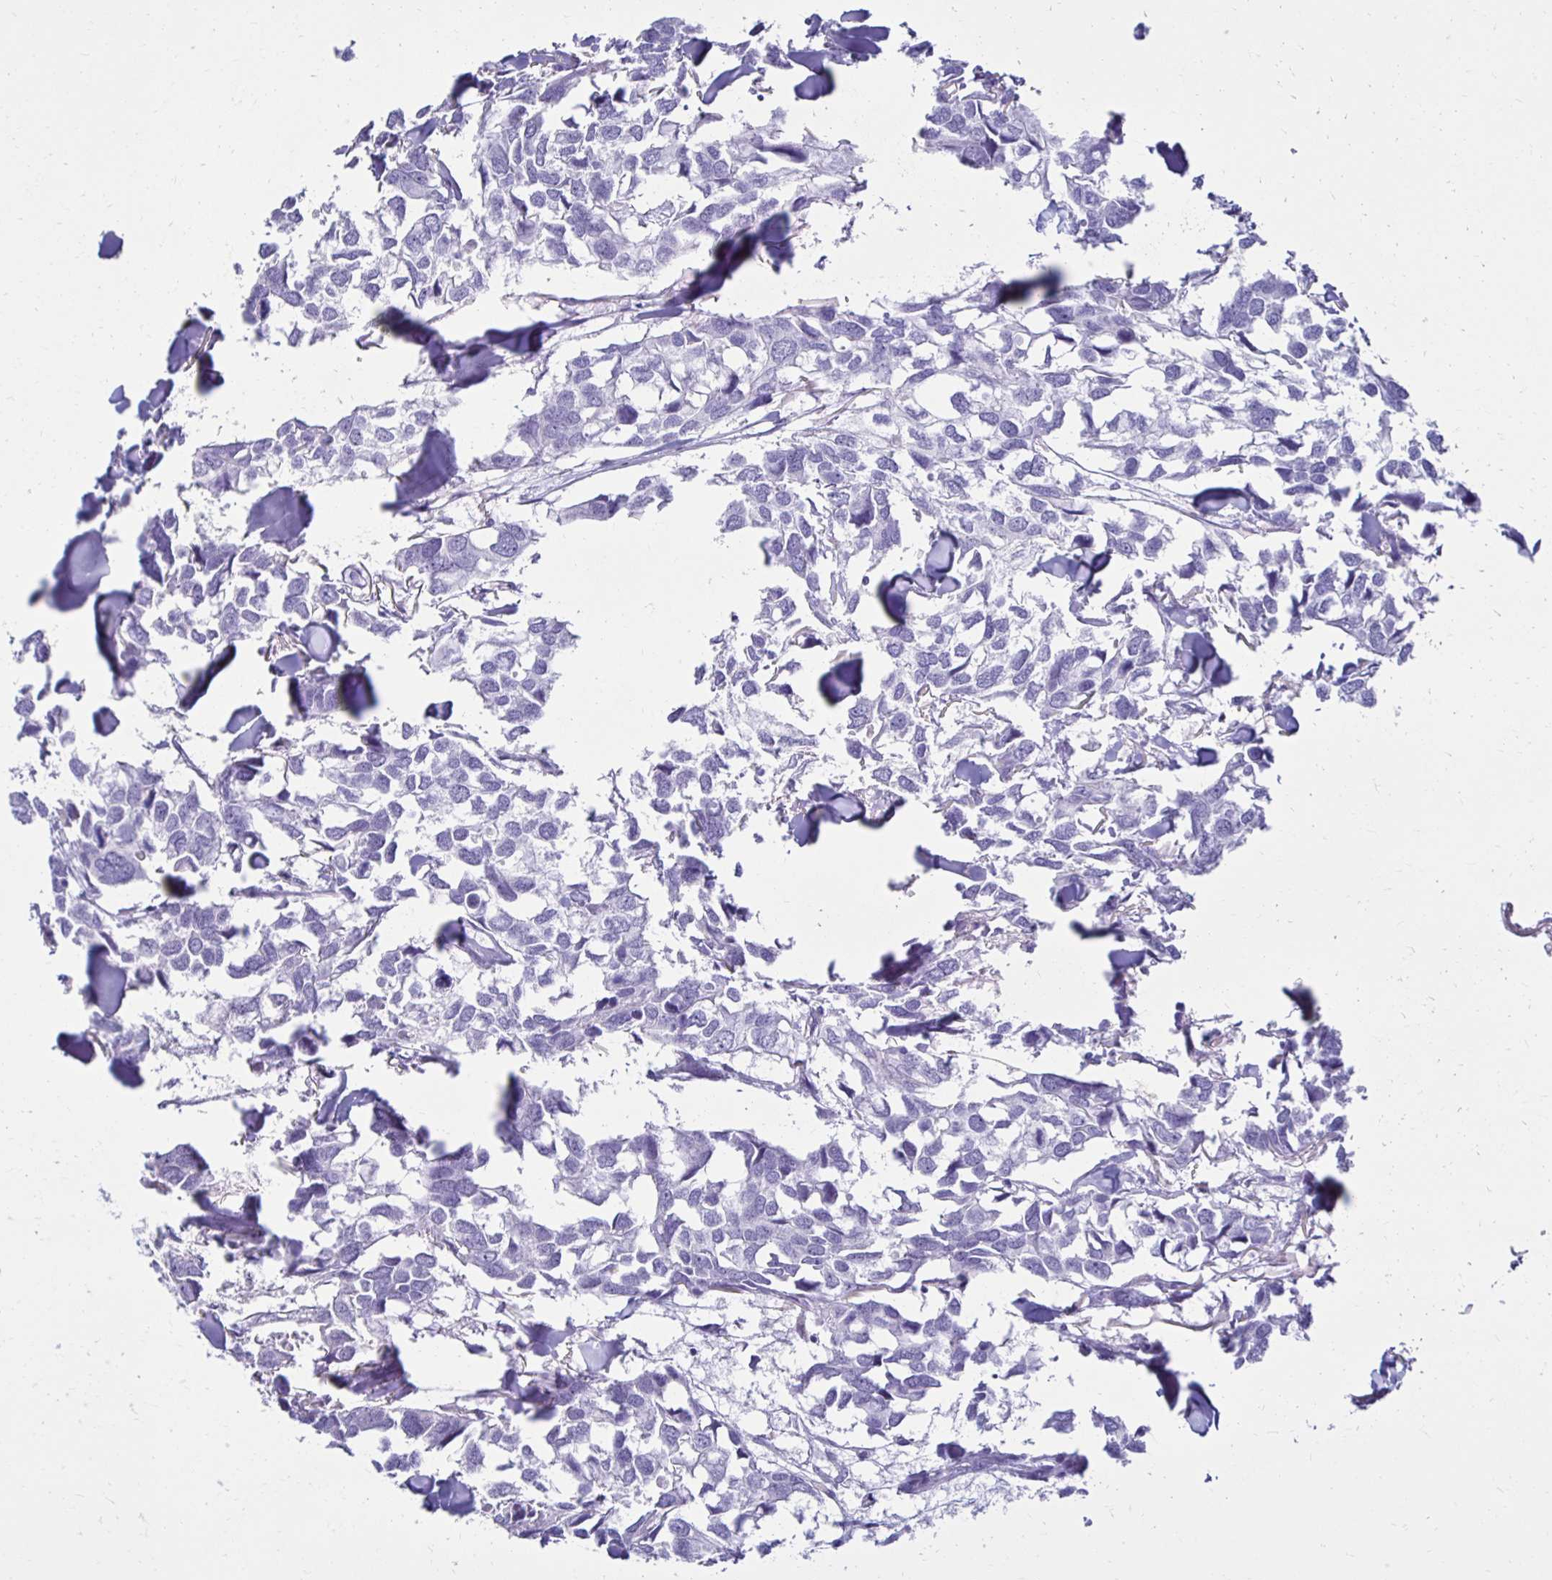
{"staining": {"intensity": "negative", "quantity": "none", "location": "none"}, "tissue": "breast cancer", "cell_type": "Tumor cells", "image_type": "cancer", "snomed": [{"axis": "morphology", "description": "Duct carcinoma"}, {"axis": "topography", "description": "Breast"}], "caption": "The image demonstrates no staining of tumor cells in breast invasive ductal carcinoma.", "gene": "CST5", "patient": {"sex": "female", "age": 83}}